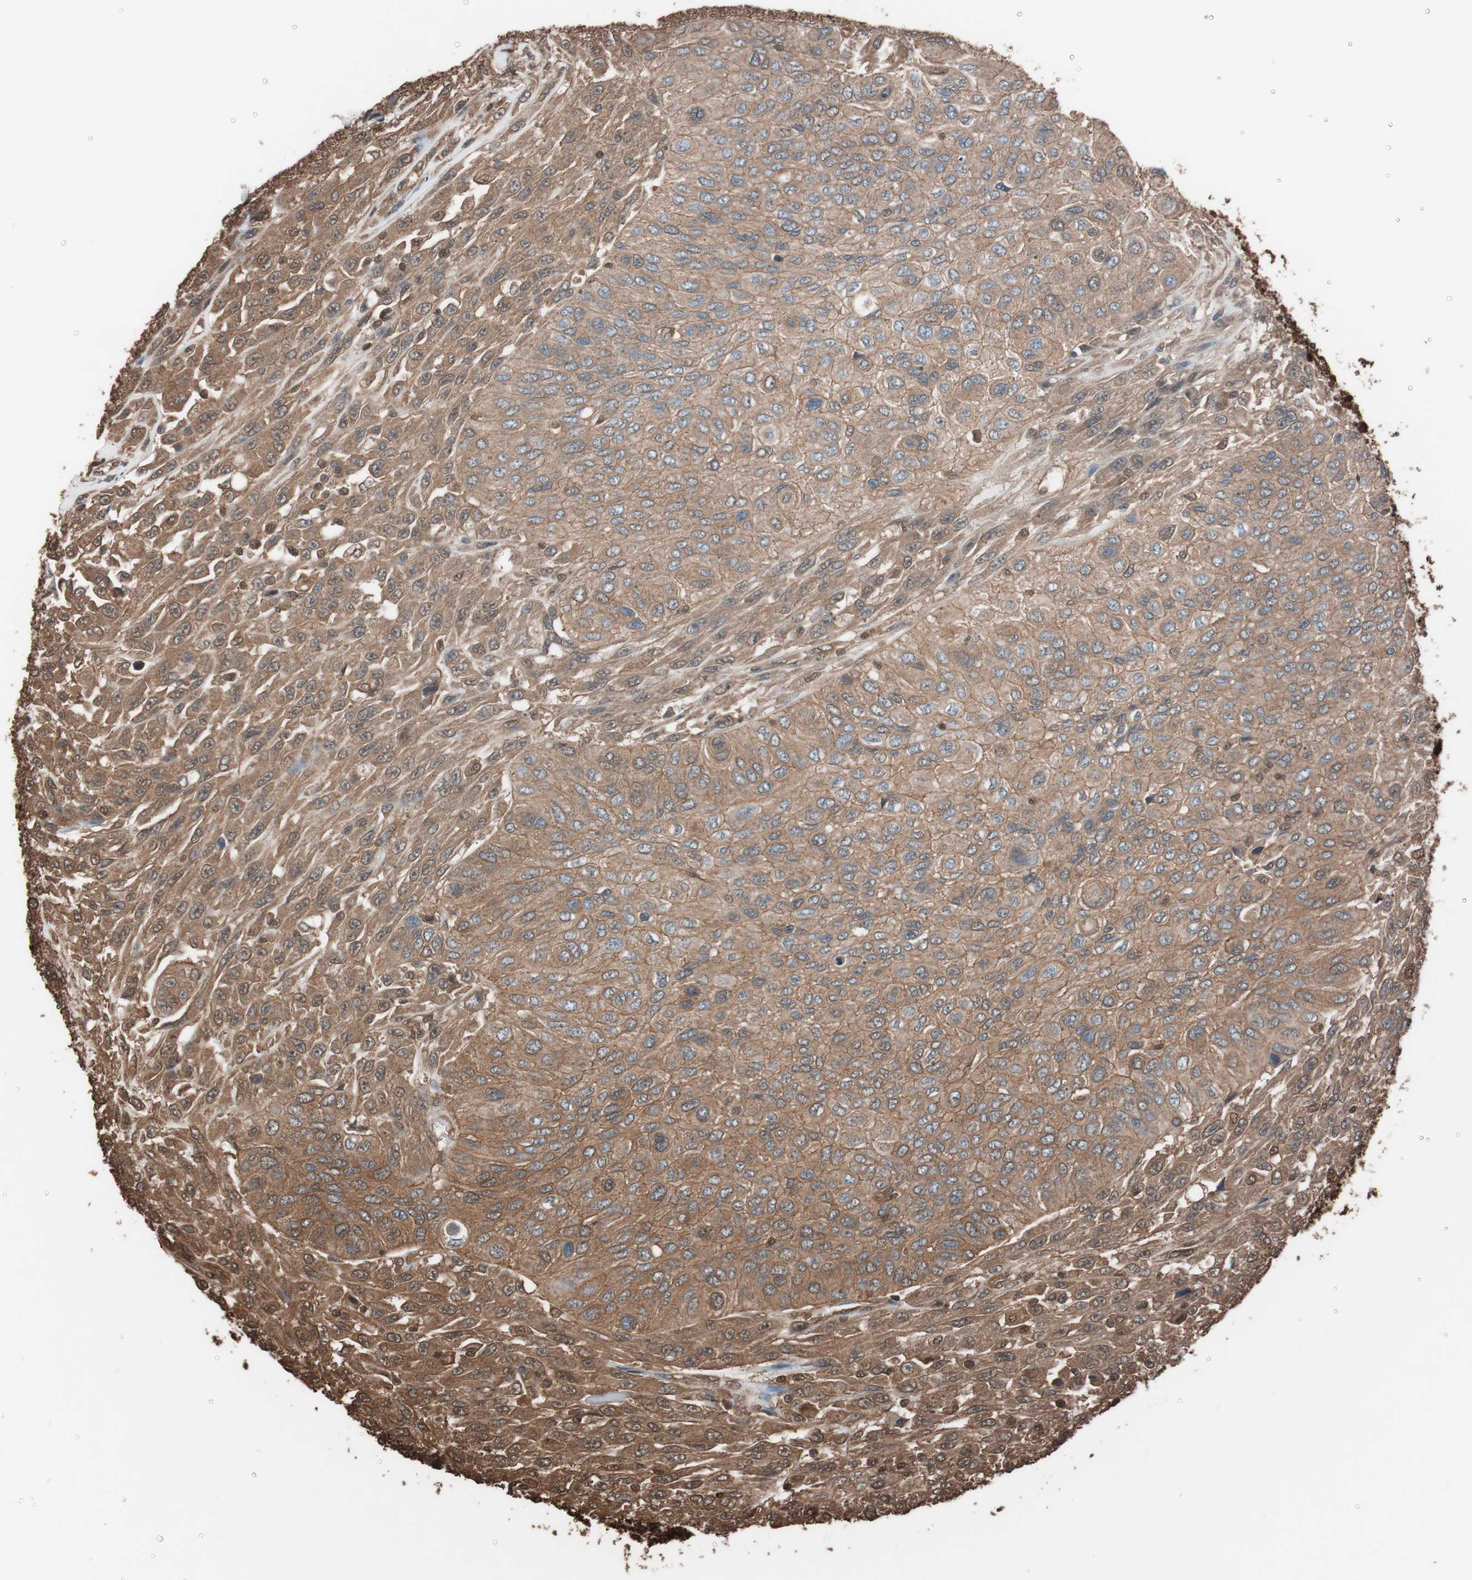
{"staining": {"intensity": "strong", "quantity": ">75%", "location": "cytoplasmic/membranous"}, "tissue": "urothelial cancer", "cell_type": "Tumor cells", "image_type": "cancer", "snomed": [{"axis": "morphology", "description": "Urothelial carcinoma, High grade"}, {"axis": "topography", "description": "Urinary bladder"}], "caption": "Immunohistochemical staining of urothelial cancer exhibits high levels of strong cytoplasmic/membranous protein staining in about >75% of tumor cells.", "gene": "CALM2", "patient": {"sex": "male", "age": 66}}